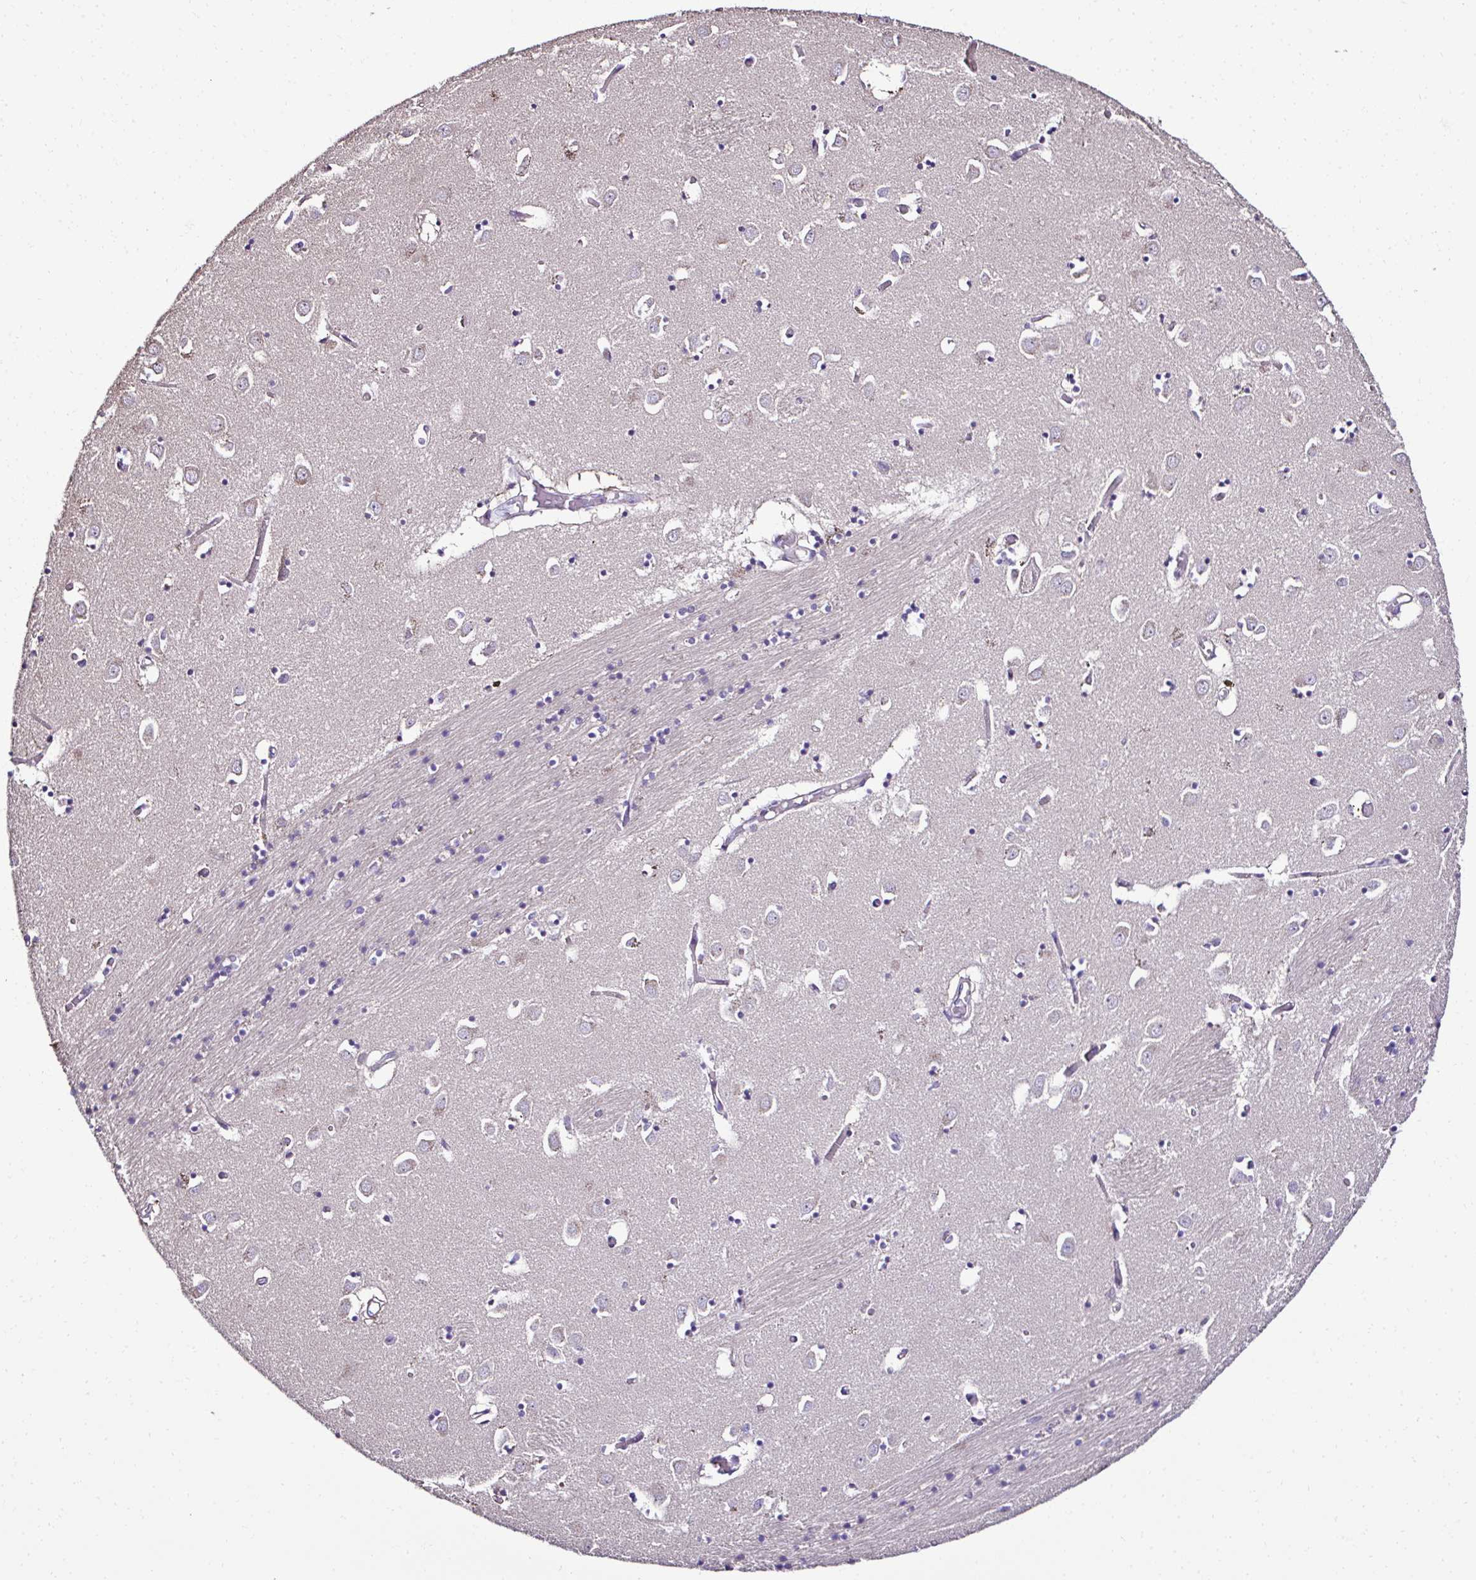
{"staining": {"intensity": "negative", "quantity": "none", "location": "none"}, "tissue": "caudate", "cell_type": "Glial cells", "image_type": "normal", "snomed": [{"axis": "morphology", "description": "Normal tissue, NOS"}, {"axis": "topography", "description": "Lateral ventricle wall"}], "caption": "A micrograph of caudate stained for a protein reveals no brown staining in glial cells.", "gene": "CCDC85C", "patient": {"sex": "male", "age": 70}}